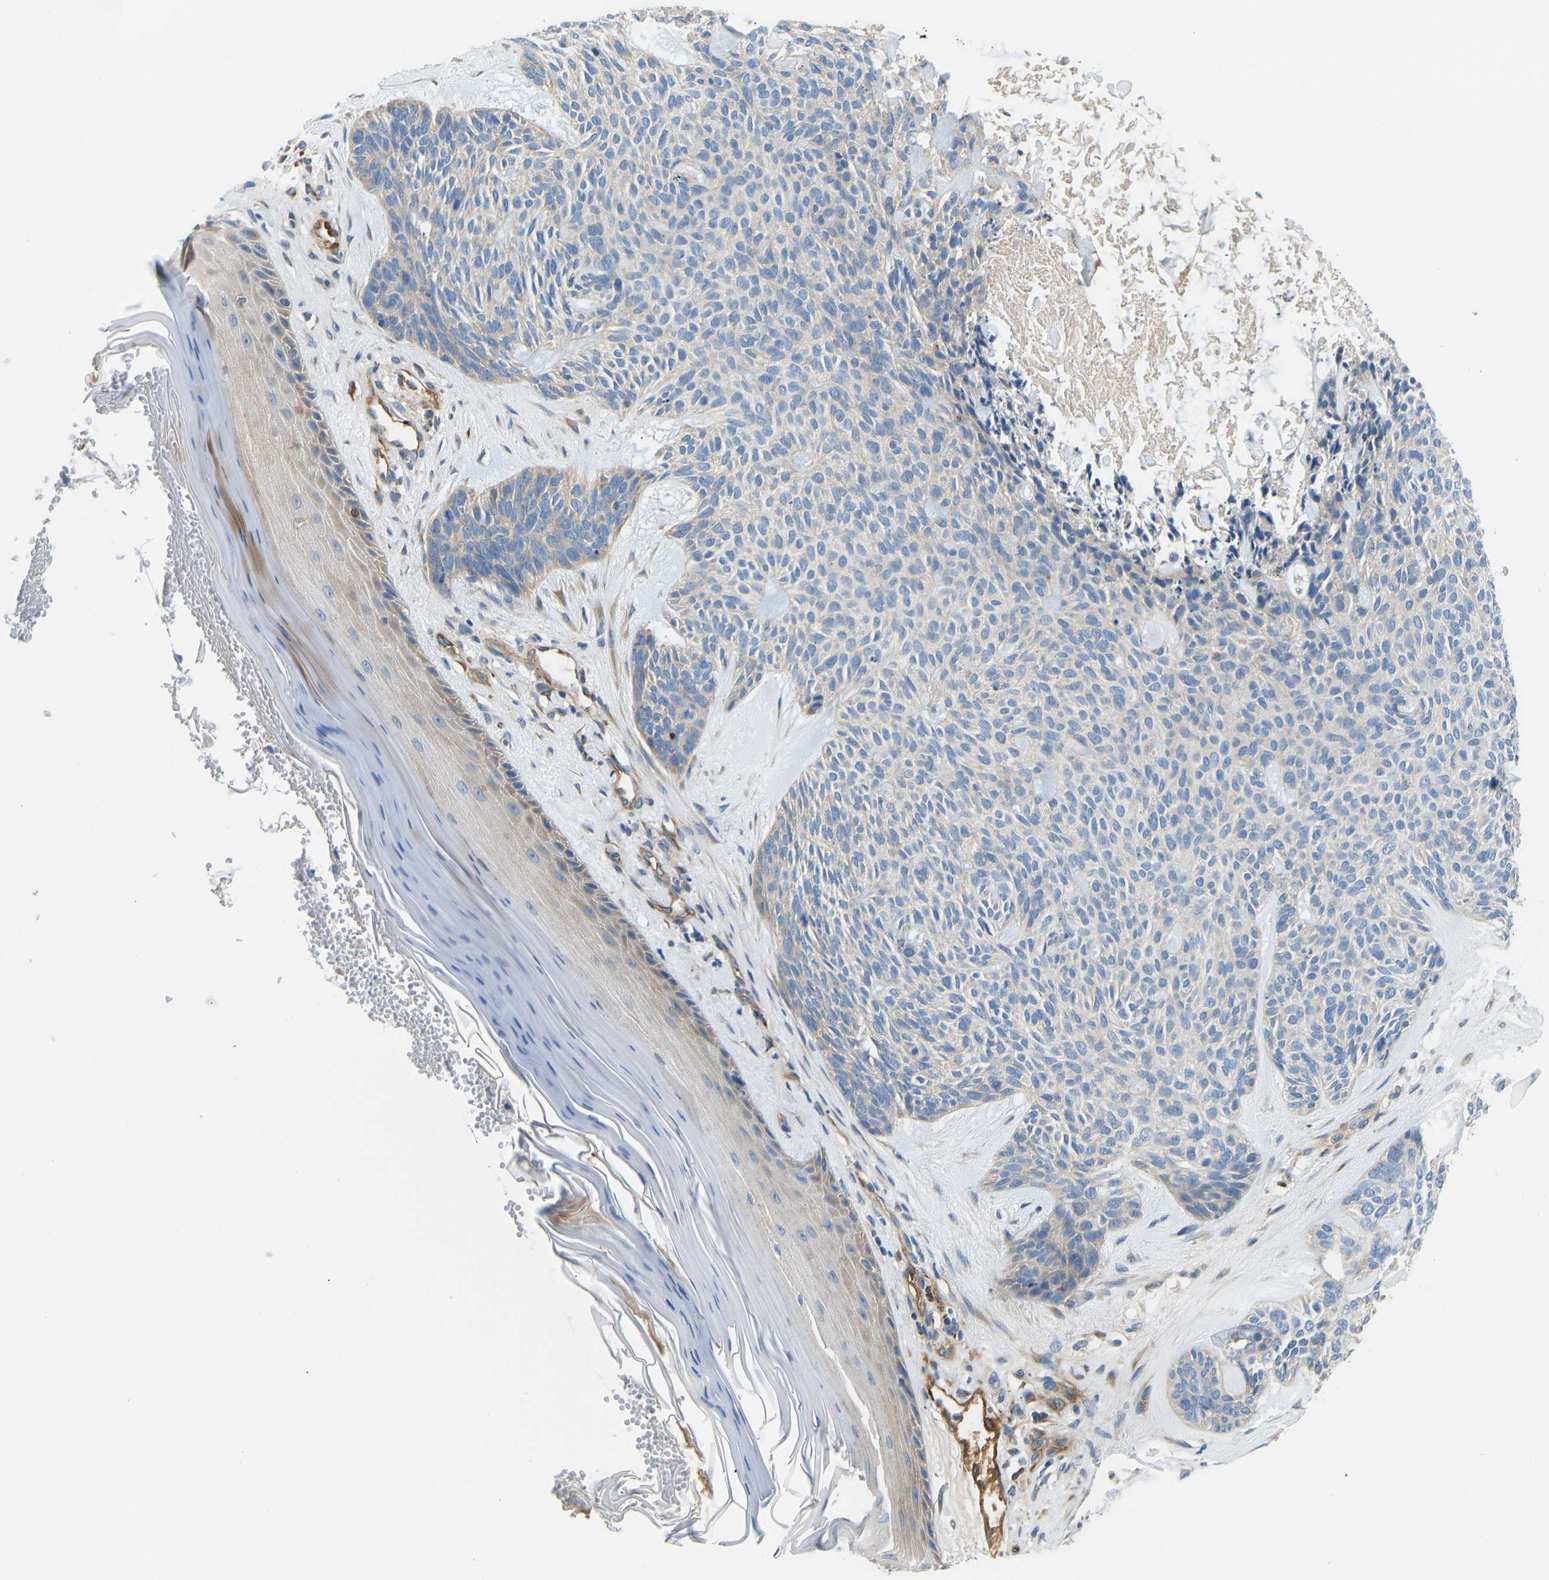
{"staining": {"intensity": "weak", "quantity": "<25%", "location": "cytoplasmic/membranous"}, "tissue": "skin cancer", "cell_type": "Tumor cells", "image_type": "cancer", "snomed": [{"axis": "morphology", "description": "Basal cell carcinoma"}, {"axis": "topography", "description": "Skin"}], "caption": "Immunohistochemistry (IHC) photomicrograph of neoplastic tissue: skin basal cell carcinoma stained with DAB (3,3'-diaminobenzidine) demonstrates no significant protein positivity in tumor cells.", "gene": "COL15A1", "patient": {"sex": "male", "age": 55}}